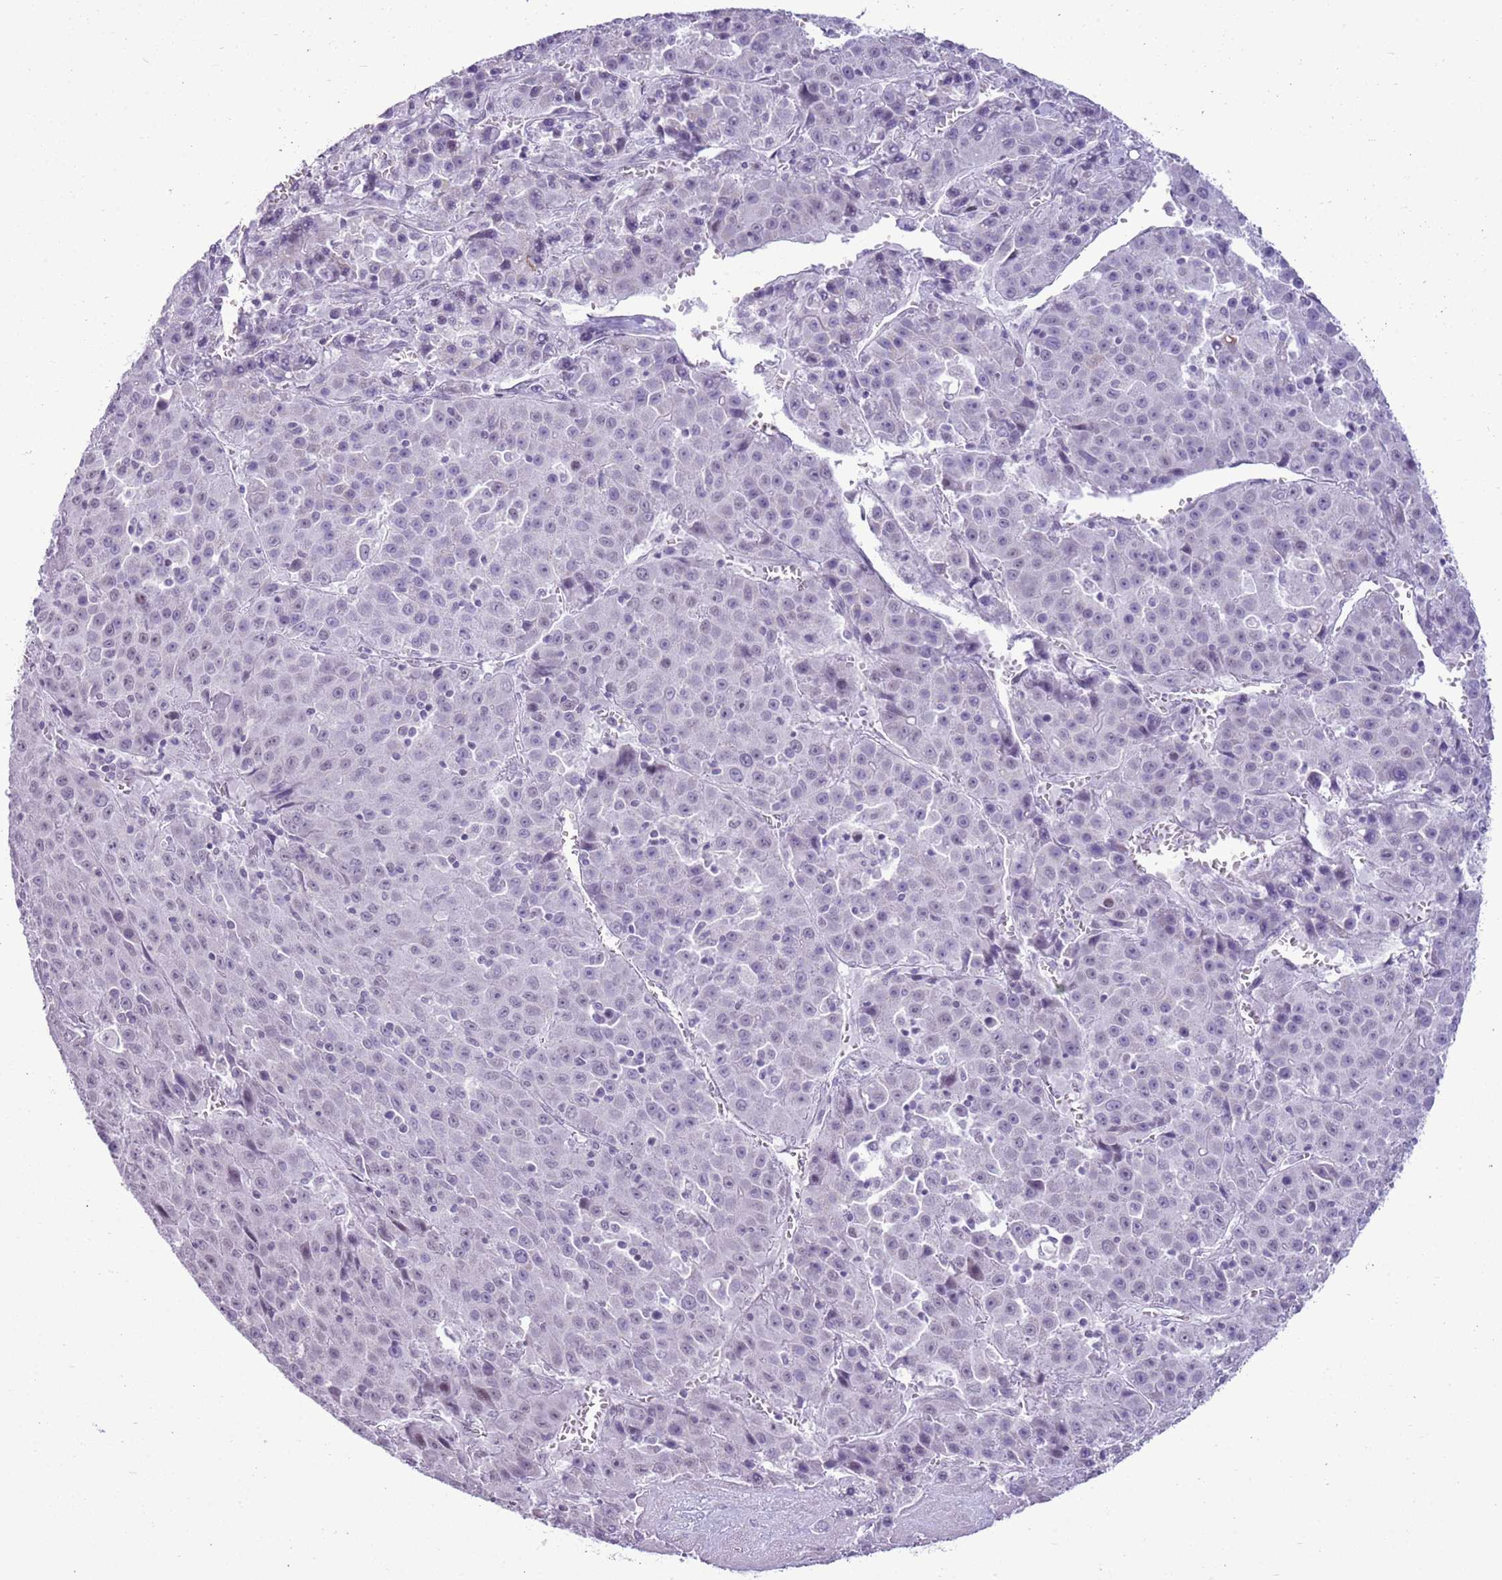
{"staining": {"intensity": "negative", "quantity": "none", "location": "none"}, "tissue": "liver cancer", "cell_type": "Tumor cells", "image_type": "cancer", "snomed": [{"axis": "morphology", "description": "Carcinoma, Hepatocellular, NOS"}, {"axis": "topography", "description": "Liver"}], "caption": "A photomicrograph of human liver cancer is negative for staining in tumor cells.", "gene": "RPL3L", "patient": {"sex": "female", "age": 53}}